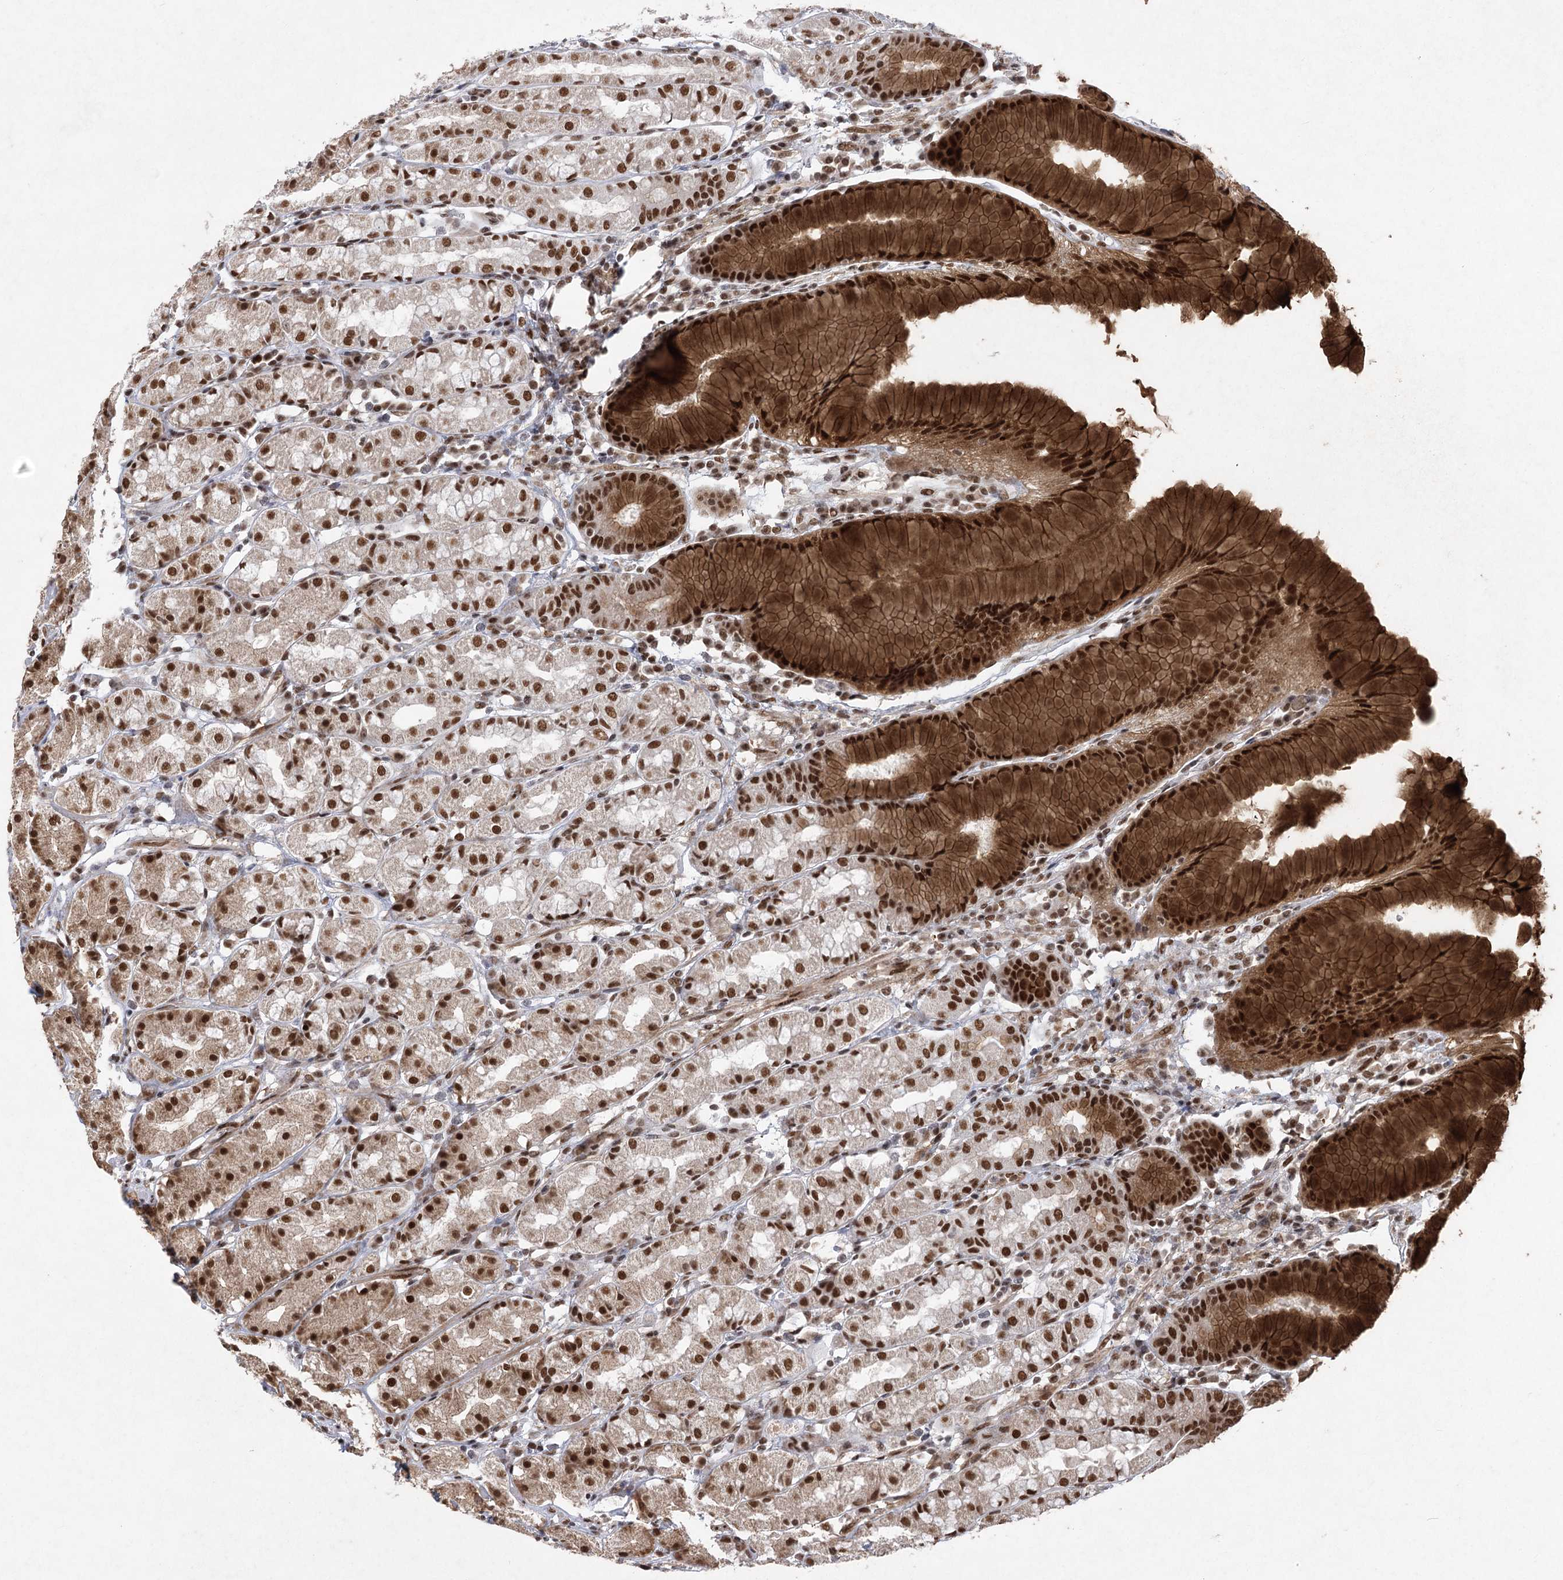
{"staining": {"intensity": "strong", "quantity": ">75%", "location": "cytoplasmic/membranous,nuclear"}, "tissue": "stomach", "cell_type": "Glandular cells", "image_type": "normal", "snomed": [{"axis": "morphology", "description": "Normal tissue, NOS"}, {"axis": "topography", "description": "Stomach, lower"}], "caption": "Immunohistochemical staining of normal stomach reveals strong cytoplasmic/membranous,nuclear protein positivity in about >75% of glandular cells. The protein of interest is shown in brown color, while the nuclei are stained blue.", "gene": "ZCCHC8", "patient": {"sex": "female", "age": 56}}